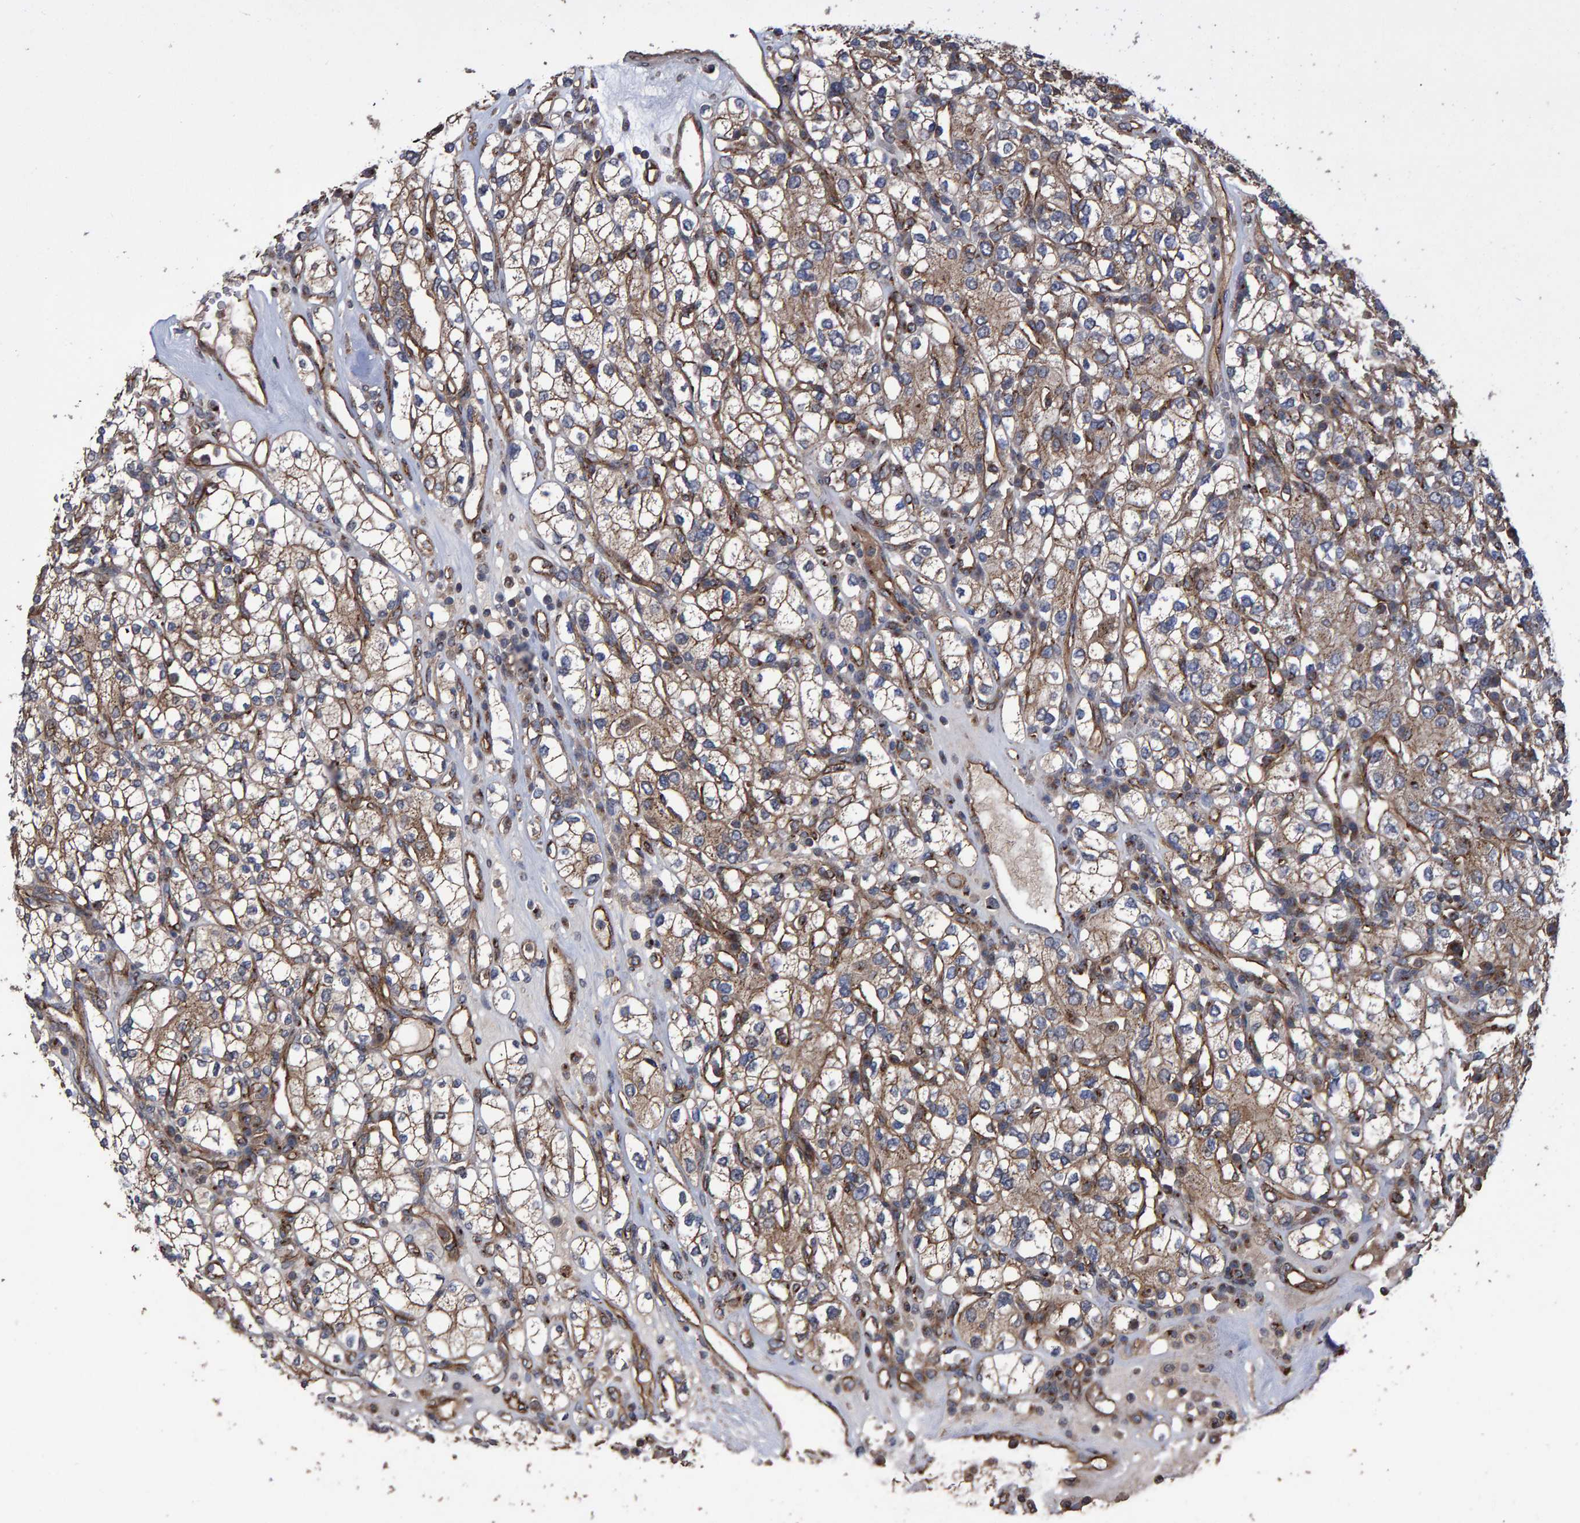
{"staining": {"intensity": "moderate", "quantity": ">75%", "location": "cytoplasmic/membranous"}, "tissue": "renal cancer", "cell_type": "Tumor cells", "image_type": "cancer", "snomed": [{"axis": "morphology", "description": "Adenocarcinoma, NOS"}, {"axis": "topography", "description": "Kidney"}], "caption": "Moderate cytoplasmic/membranous positivity is seen in approximately >75% of tumor cells in adenocarcinoma (renal). (Stains: DAB (3,3'-diaminobenzidine) in brown, nuclei in blue, Microscopy: brightfield microscopy at high magnification).", "gene": "TRIM68", "patient": {"sex": "male", "age": 77}}